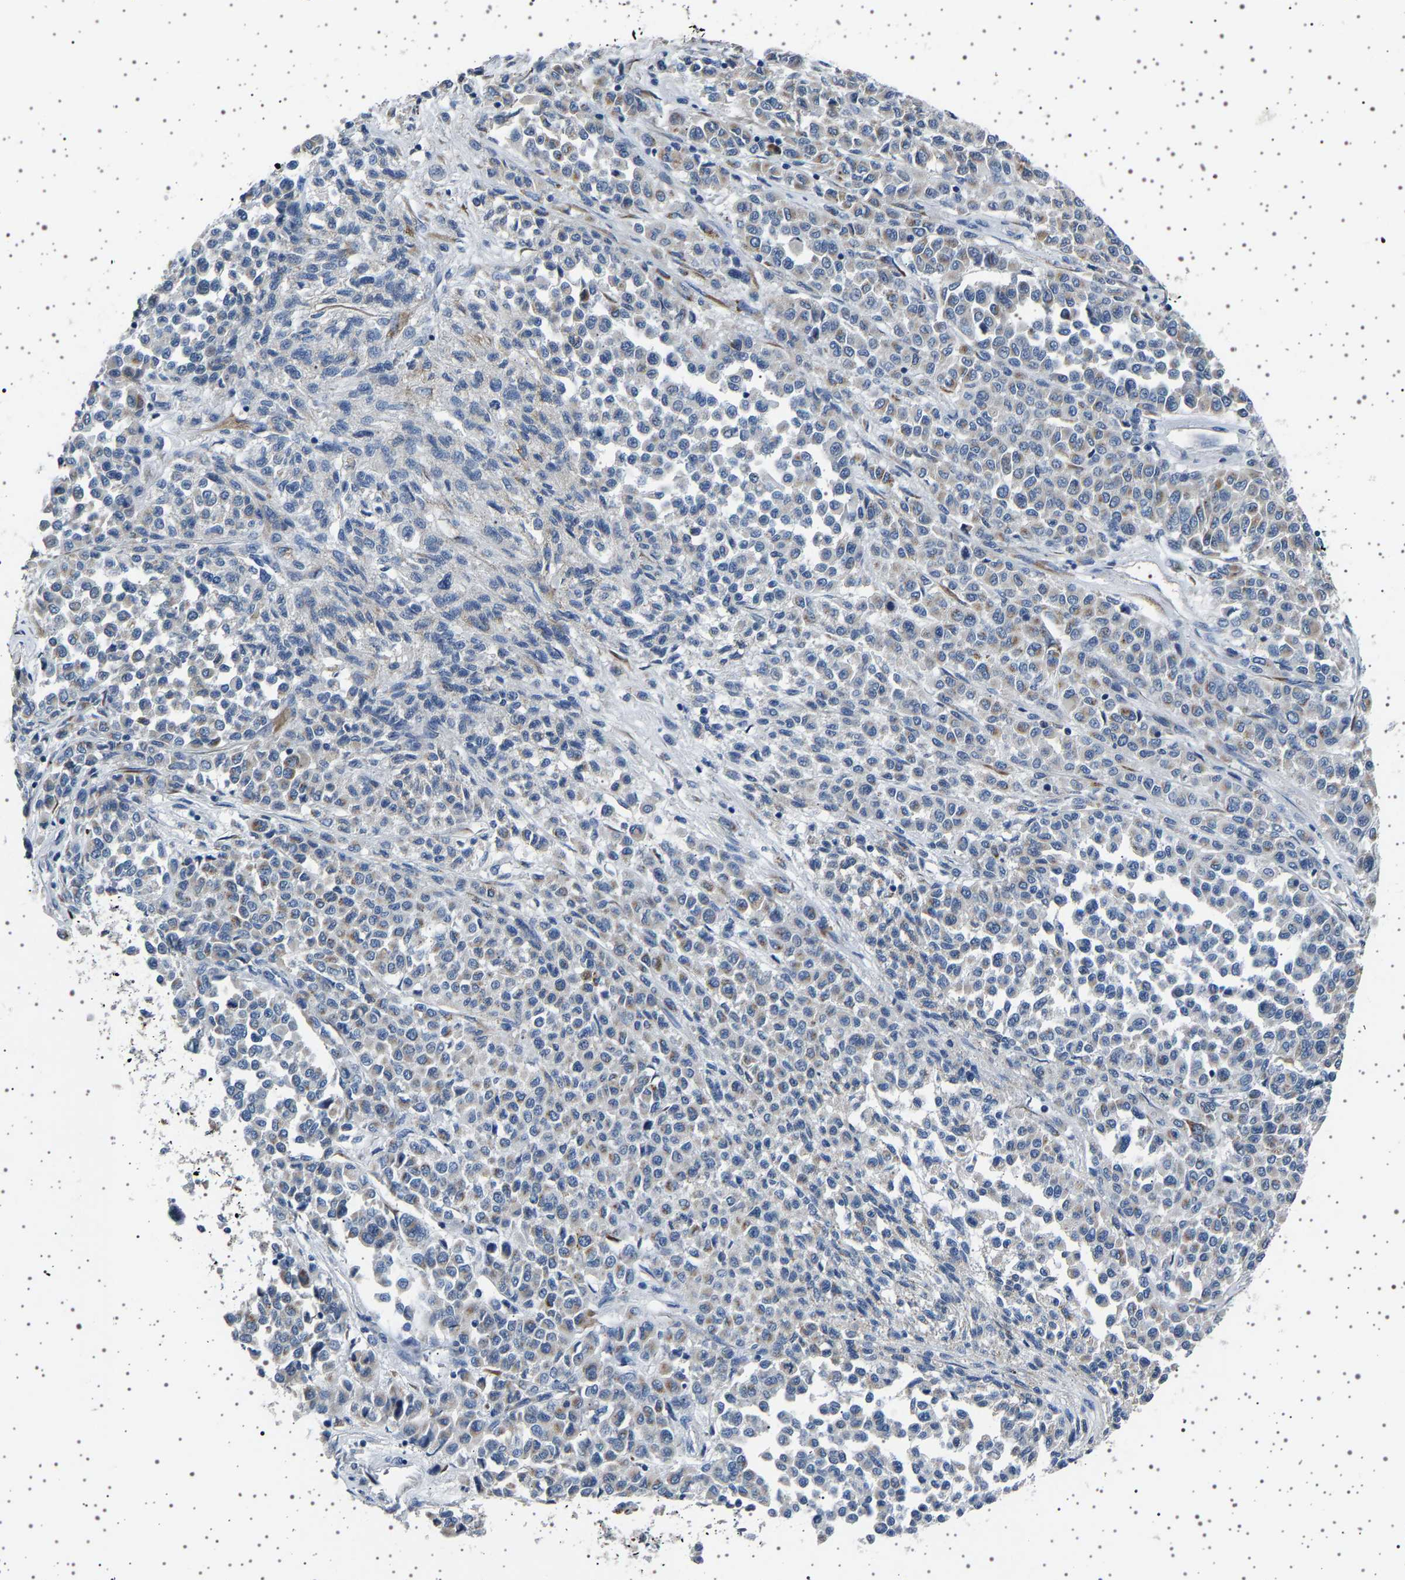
{"staining": {"intensity": "weak", "quantity": "<25%", "location": "cytoplasmic/membranous"}, "tissue": "melanoma", "cell_type": "Tumor cells", "image_type": "cancer", "snomed": [{"axis": "morphology", "description": "Malignant melanoma, Metastatic site"}, {"axis": "topography", "description": "Pancreas"}], "caption": "Immunohistochemical staining of human melanoma exhibits no significant staining in tumor cells.", "gene": "FTCD", "patient": {"sex": "female", "age": 30}}